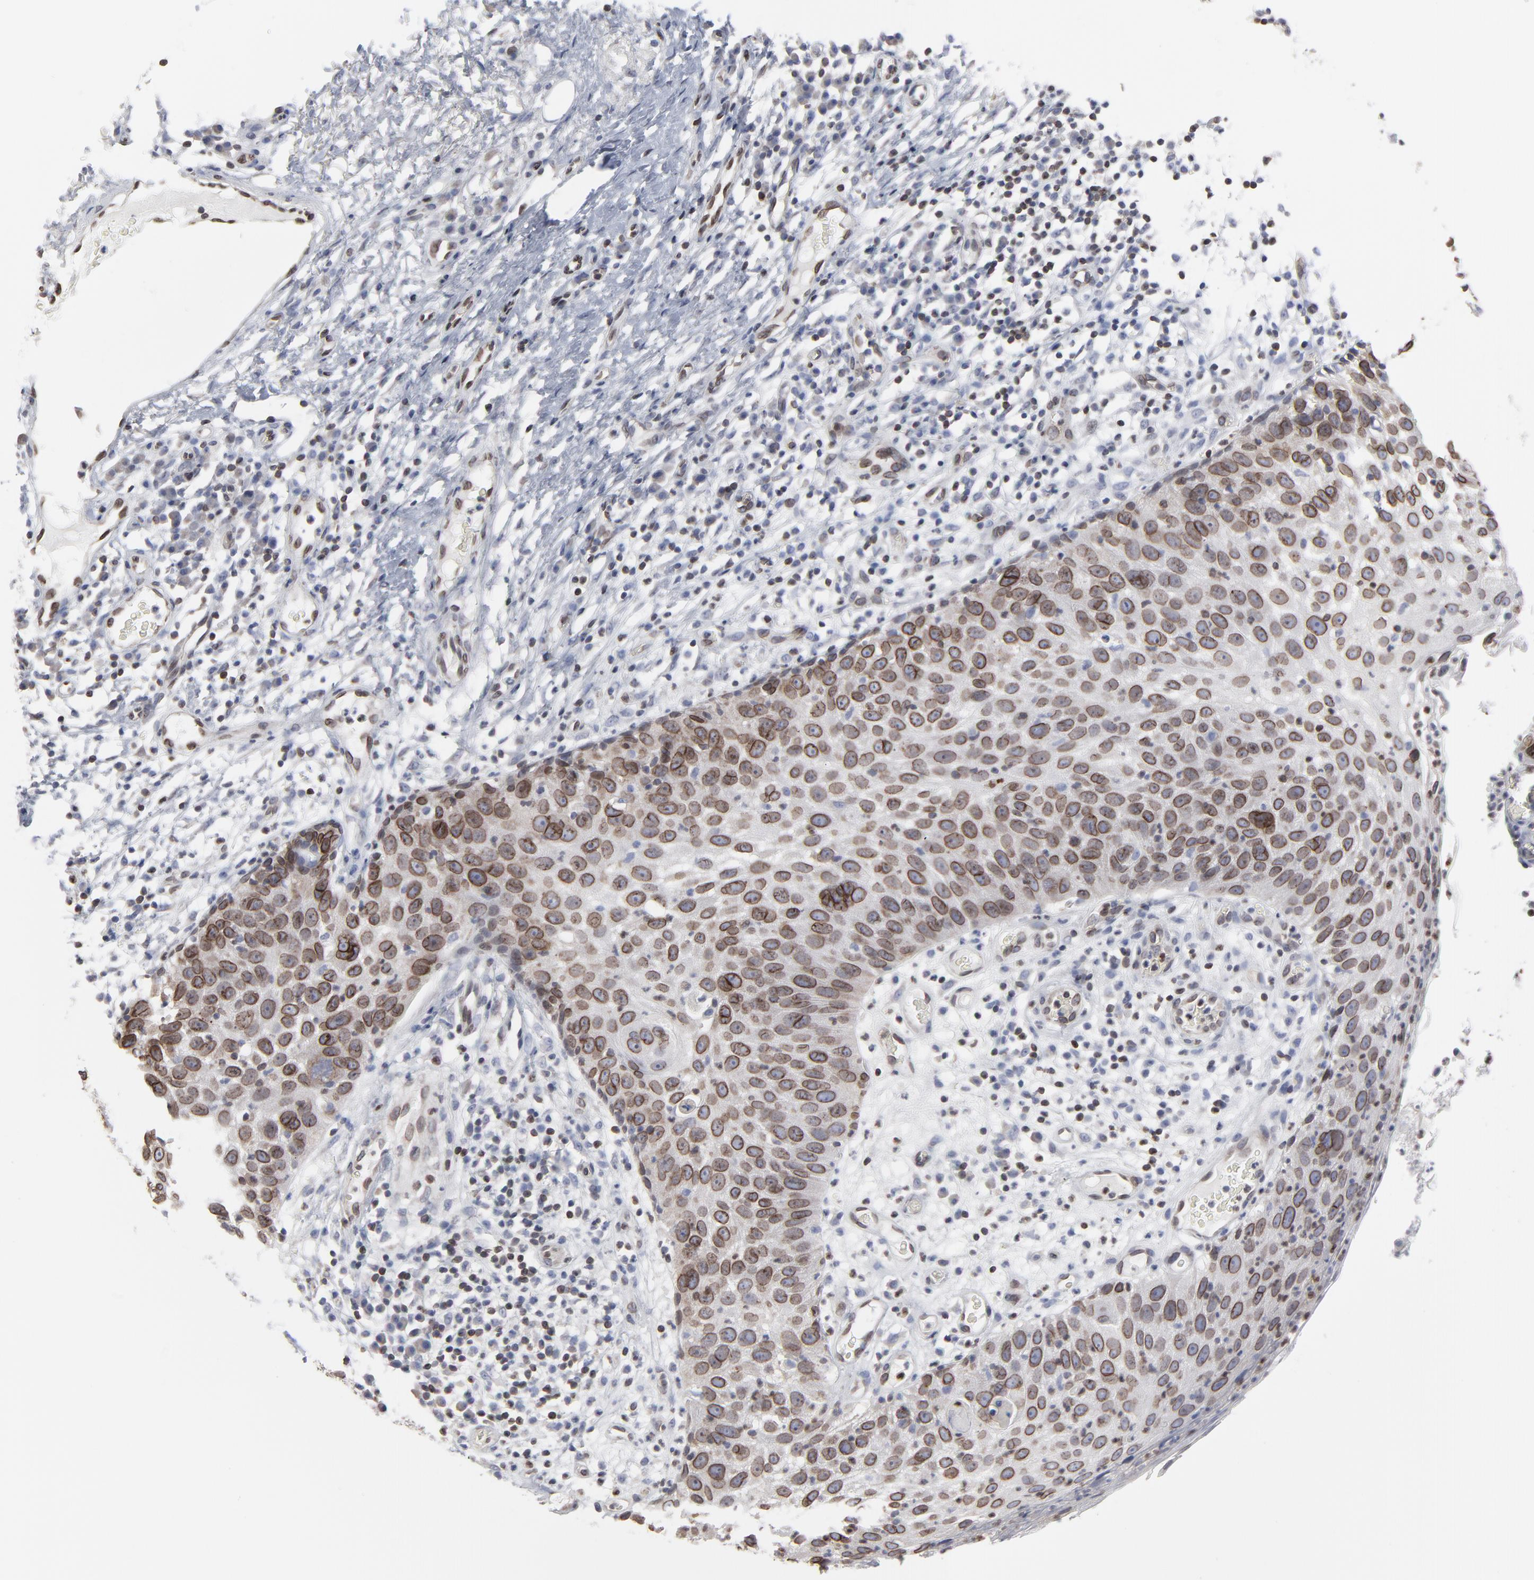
{"staining": {"intensity": "moderate", "quantity": ">75%", "location": "cytoplasmic/membranous,nuclear"}, "tissue": "skin cancer", "cell_type": "Tumor cells", "image_type": "cancer", "snomed": [{"axis": "morphology", "description": "Squamous cell carcinoma, NOS"}, {"axis": "topography", "description": "Skin"}], "caption": "A brown stain labels moderate cytoplasmic/membranous and nuclear expression of a protein in skin cancer tumor cells. (brown staining indicates protein expression, while blue staining denotes nuclei).", "gene": "SYNE2", "patient": {"sex": "male", "age": 87}}